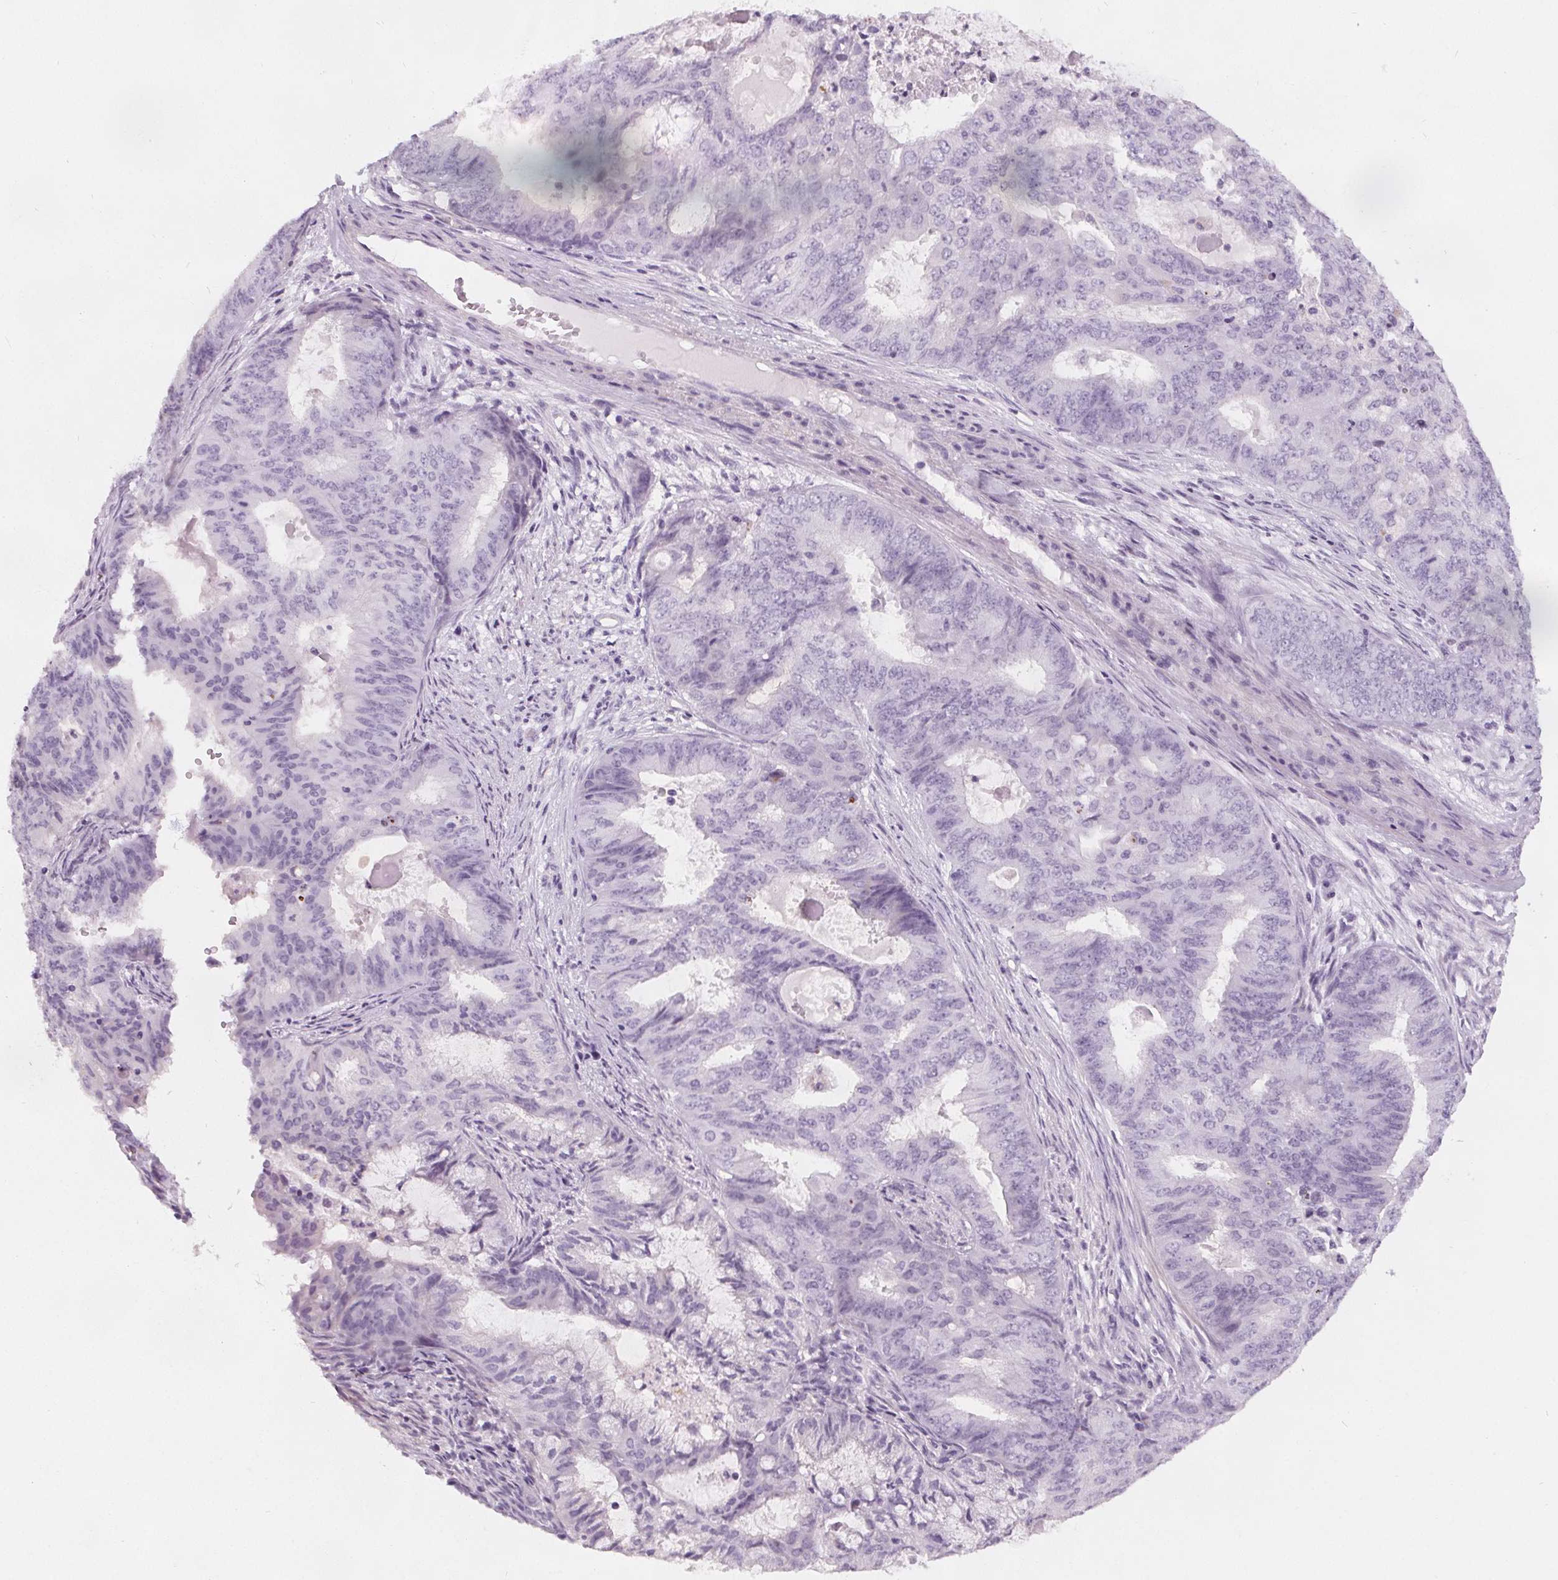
{"staining": {"intensity": "negative", "quantity": "none", "location": "none"}, "tissue": "endometrial cancer", "cell_type": "Tumor cells", "image_type": "cancer", "snomed": [{"axis": "morphology", "description": "Adenocarcinoma, NOS"}, {"axis": "topography", "description": "Endometrium"}], "caption": "A high-resolution histopathology image shows IHC staining of endometrial adenocarcinoma, which reveals no significant staining in tumor cells.", "gene": "SLC5A12", "patient": {"sex": "female", "age": 62}}